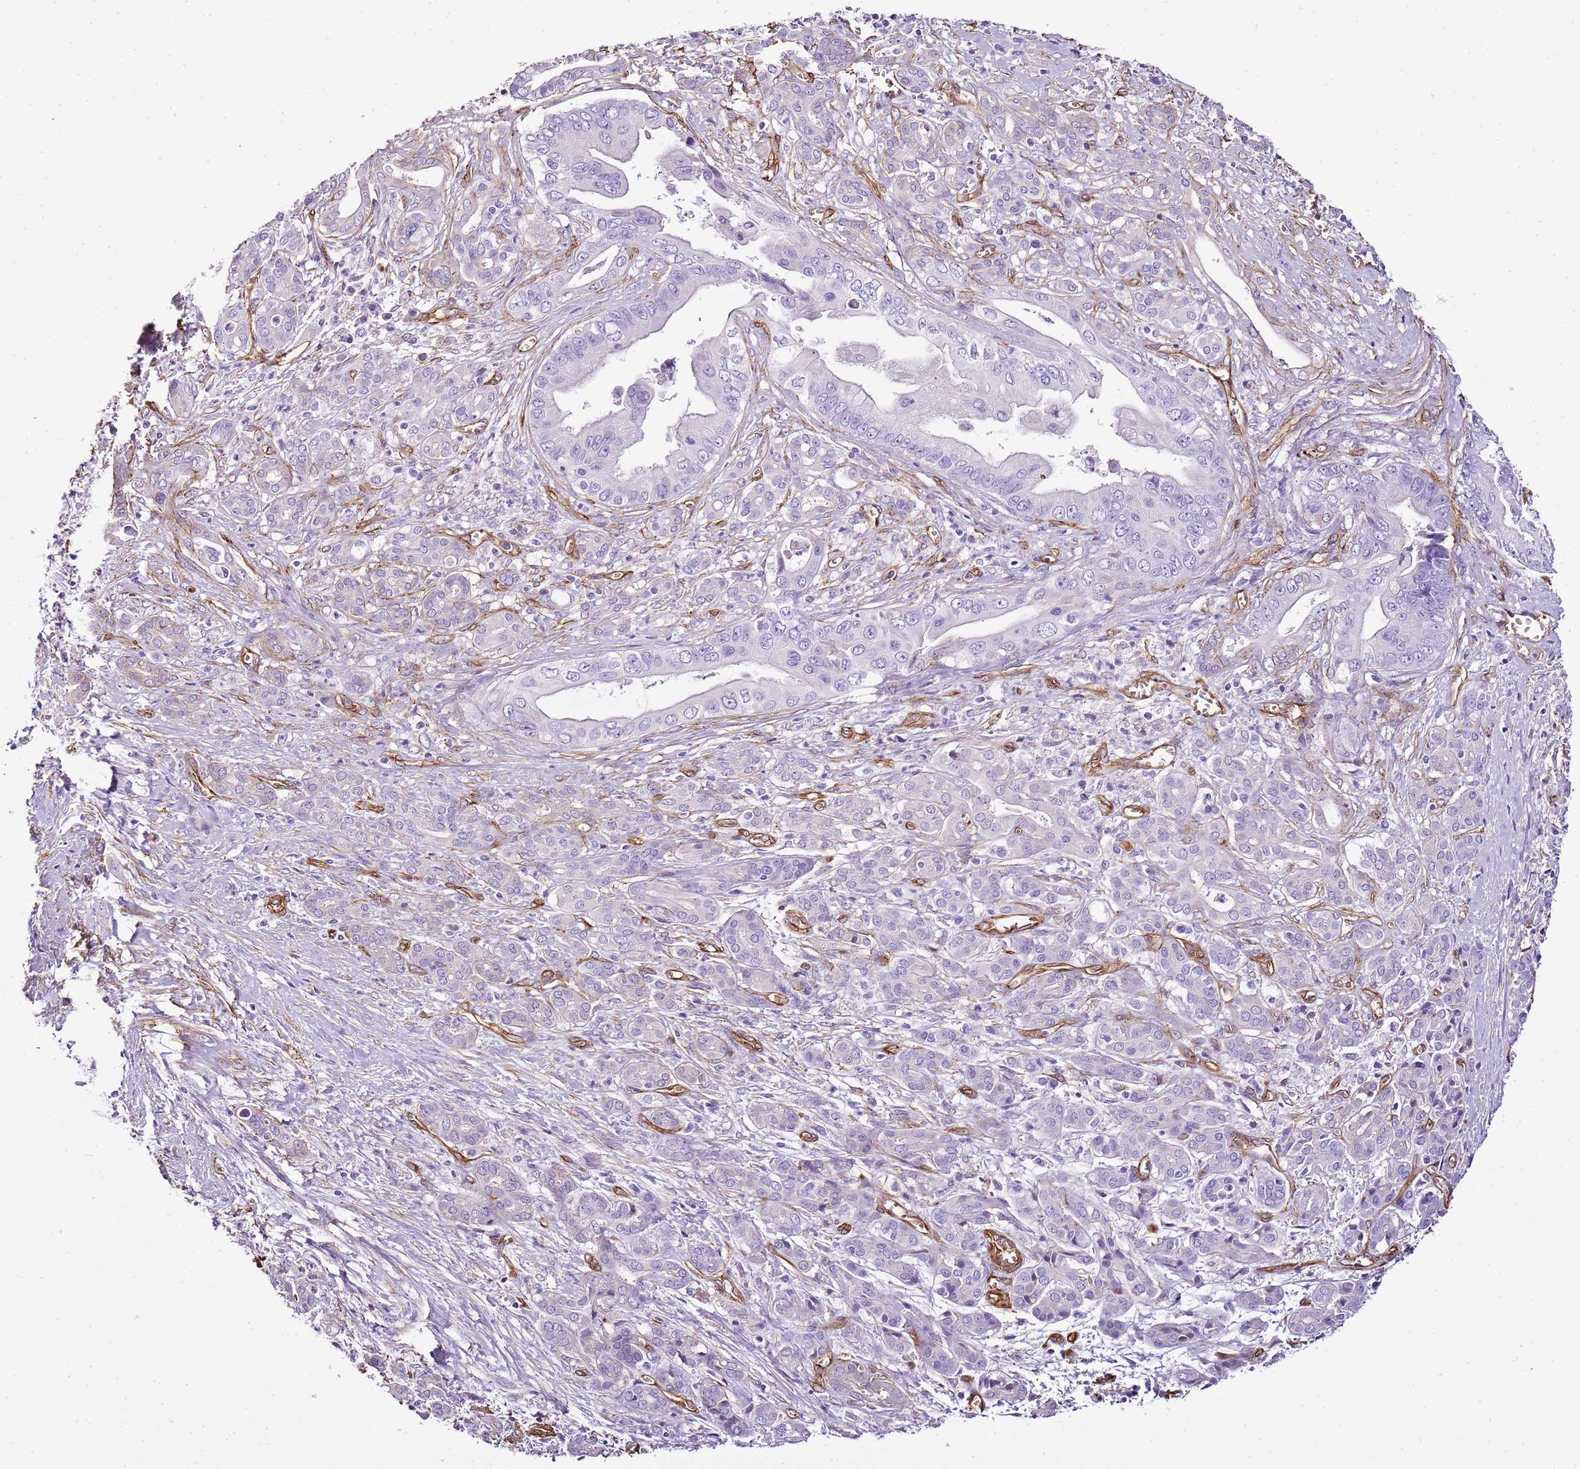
{"staining": {"intensity": "negative", "quantity": "none", "location": "none"}, "tissue": "pancreatic cancer", "cell_type": "Tumor cells", "image_type": "cancer", "snomed": [{"axis": "morphology", "description": "Adenocarcinoma, NOS"}, {"axis": "topography", "description": "Pancreas"}], "caption": "Pancreatic cancer was stained to show a protein in brown. There is no significant staining in tumor cells. Nuclei are stained in blue.", "gene": "CTDSPL", "patient": {"sex": "male", "age": 59}}